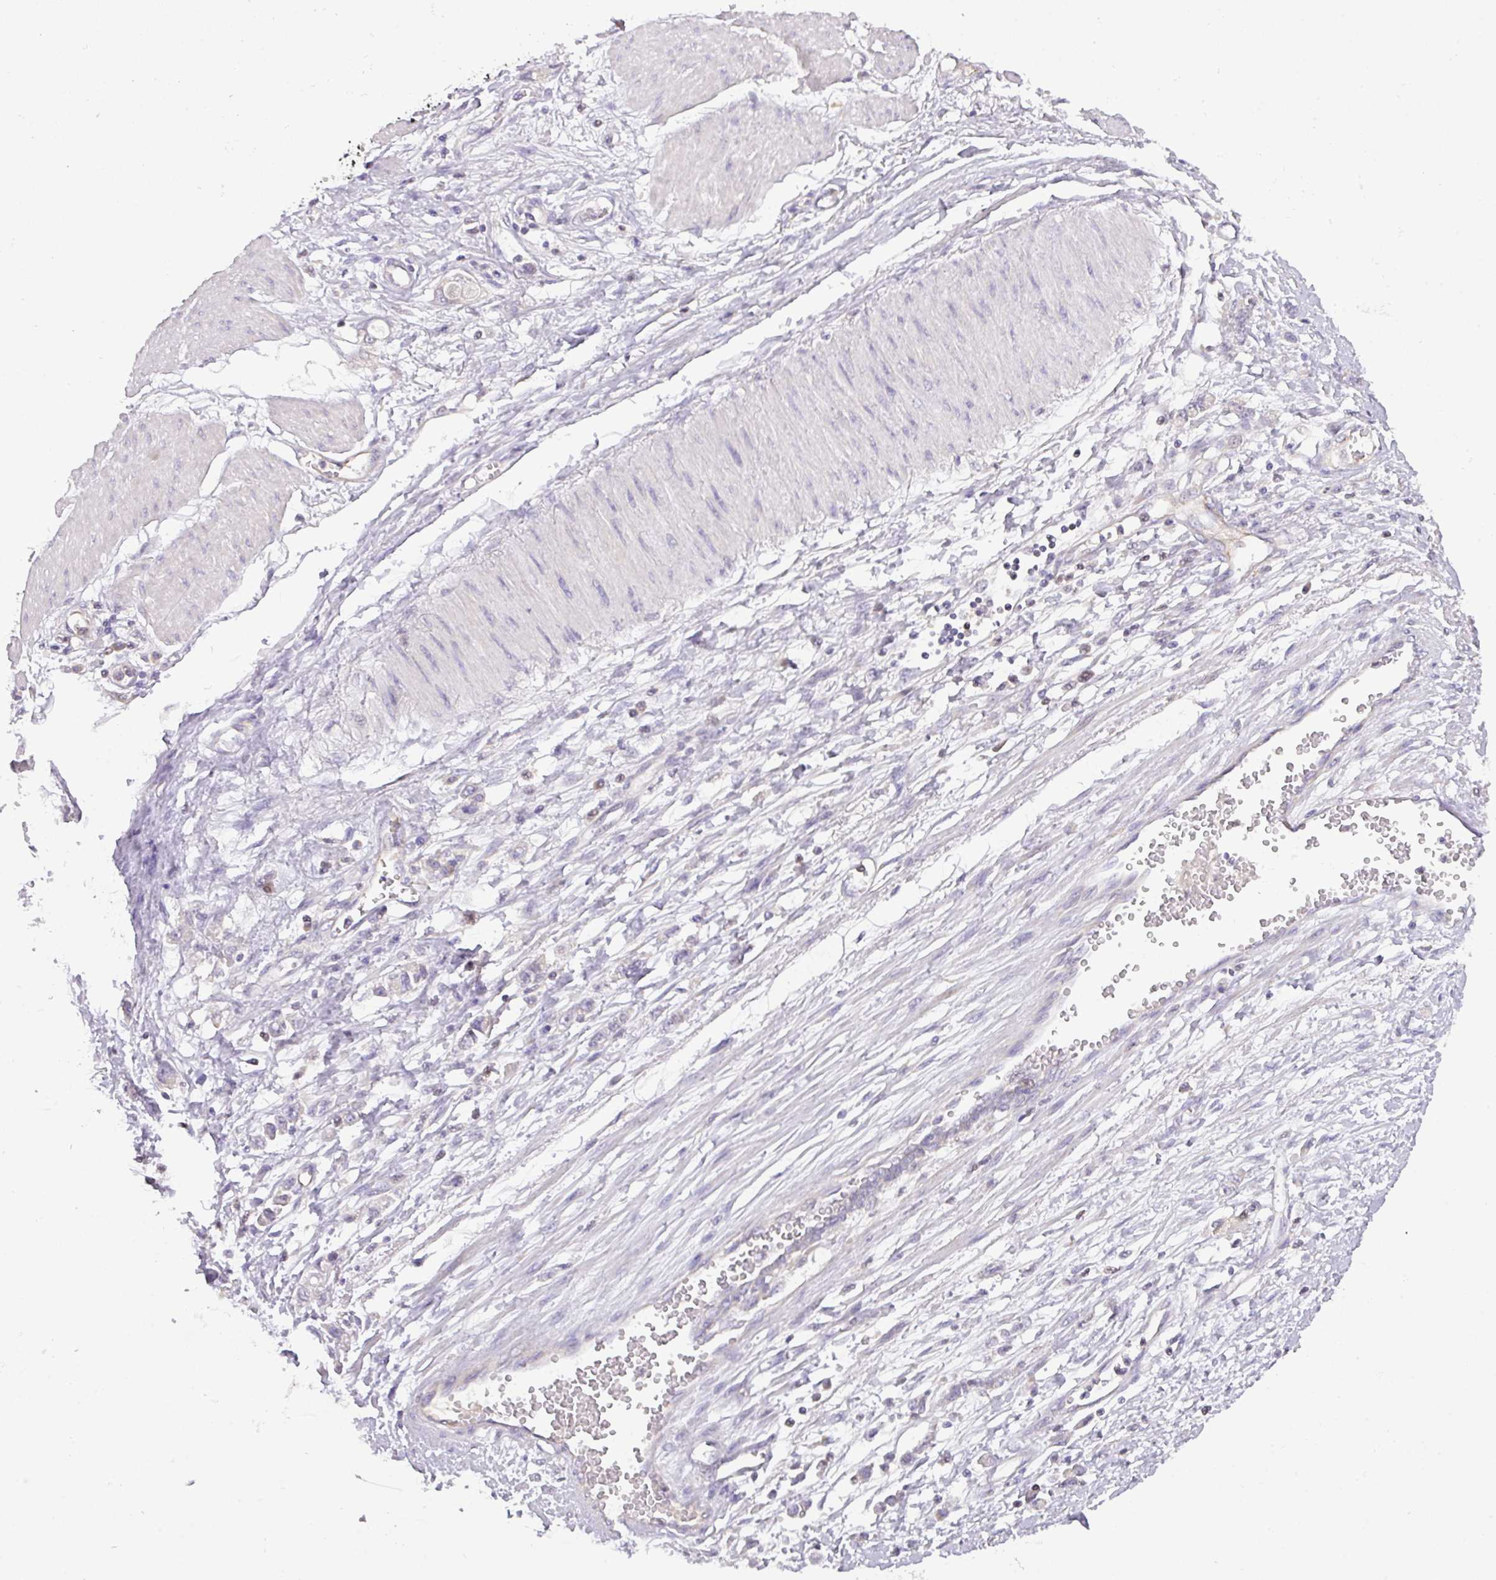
{"staining": {"intensity": "negative", "quantity": "none", "location": "none"}, "tissue": "stomach cancer", "cell_type": "Tumor cells", "image_type": "cancer", "snomed": [{"axis": "morphology", "description": "Adenocarcinoma, NOS"}, {"axis": "topography", "description": "Stomach"}], "caption": "Protein analysis of stomach adenocarcinoma exhibits no significant staining in tumor cells.", "gene": "ZNF394", "patient": {"sex": "female", "age": 76}}